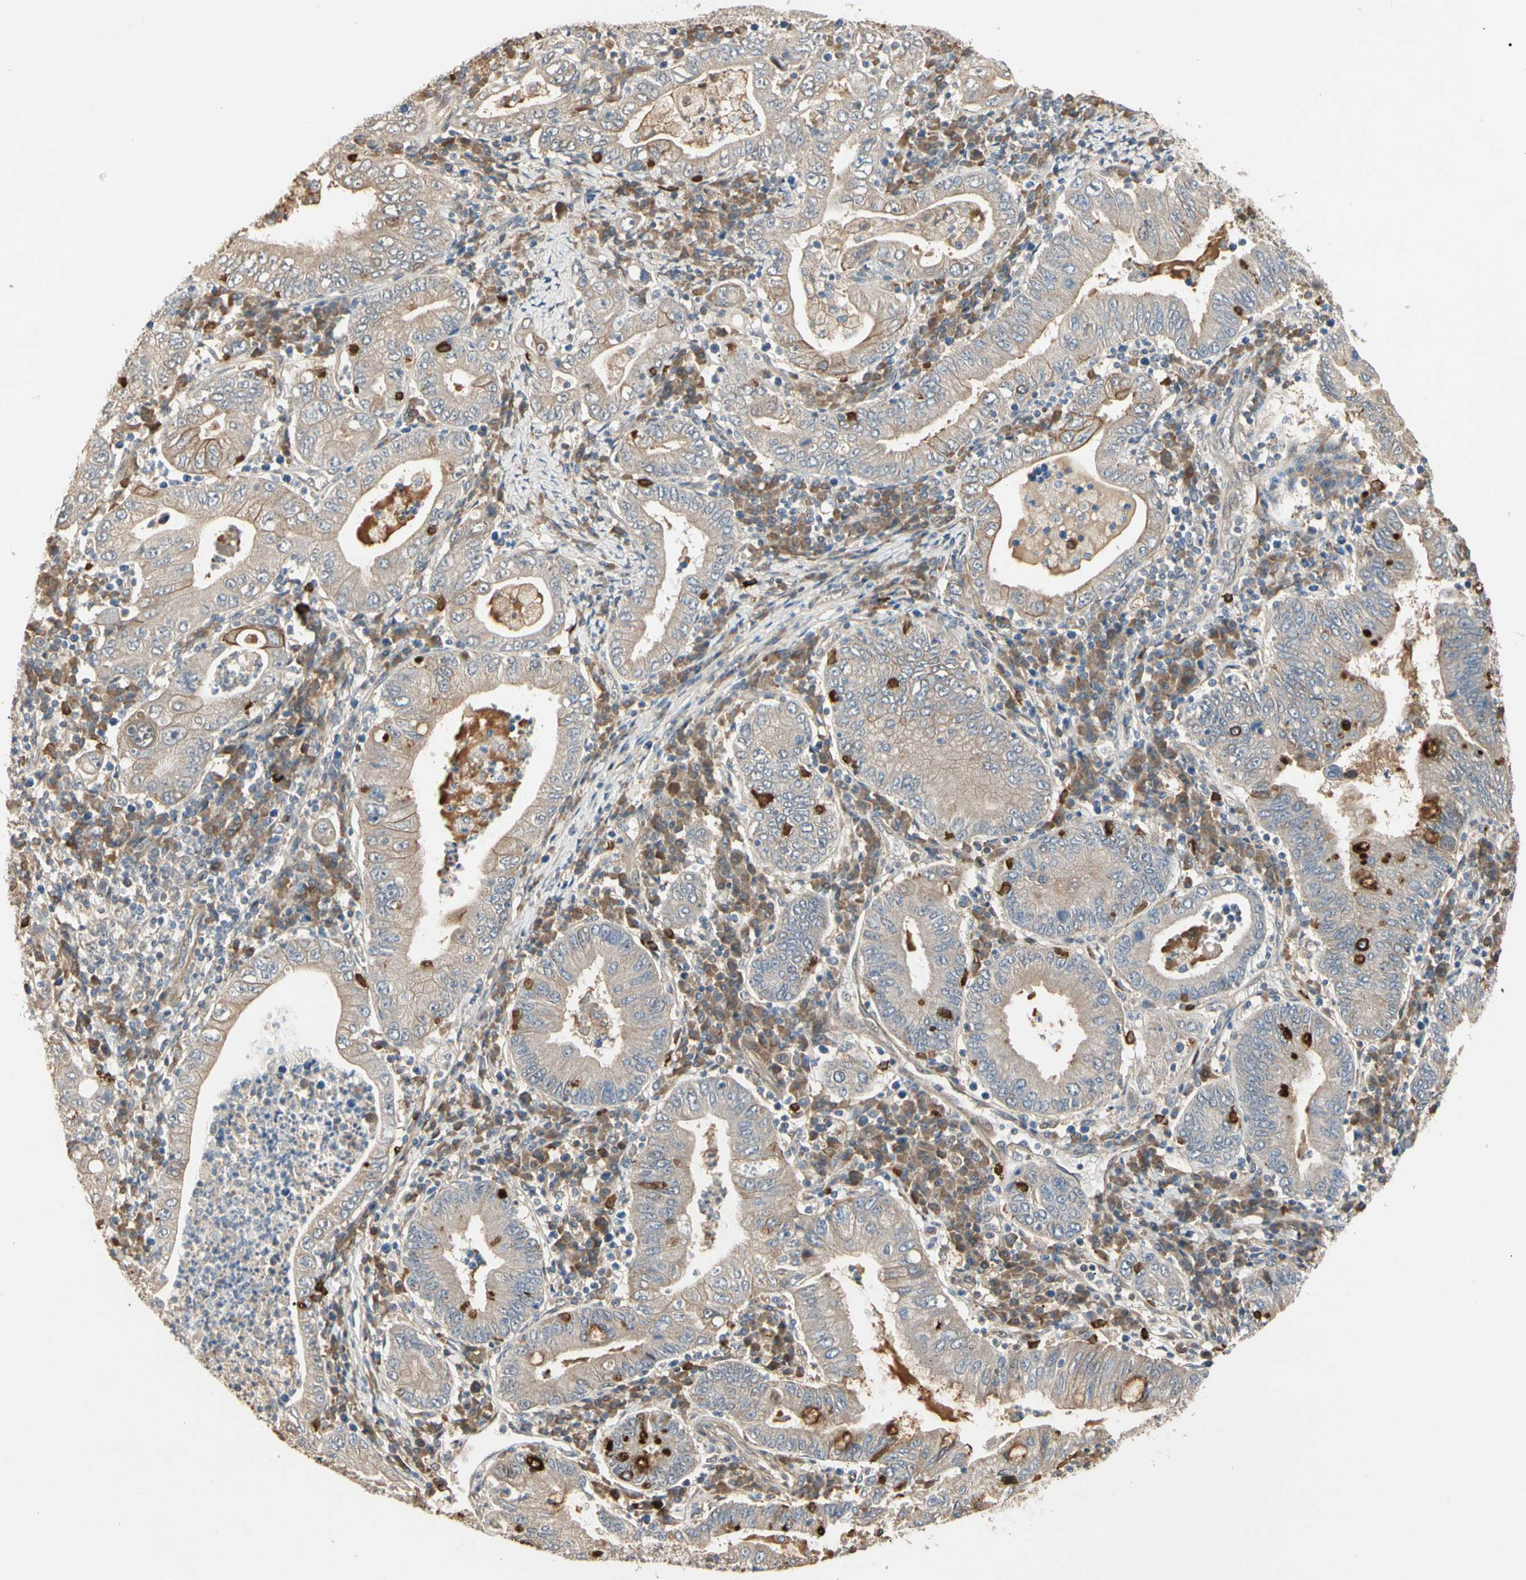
{"staining": {"intensity": "weak", "quantity": "25%-75%", "location": "cytoplasmic/membranous"}, "tissue": "stomach cancer", "cell_type": "Tumor cells", "image_type": "cancer", "snomed": [{"axis": "morphology", "description": "Normal tissue, NOS"}, {"axis": "morphology", "description": "Adenocarcinoma, NOS"}, {"axis": "topography", "description": "Esophagus"}, {"axis": "topography", "description": "Stomach, upper"}, {"axis": "topography", "description": "Peripheral nerve tissue"}], "caption": "Stomach adenocarcinoma stained with immunohistochemistry (IHC) reveals weak cytoplasmic/membranous staining in approximately 25%-75% of tumor cells.", "gene": "ATG4C", "patient": {"sex": "male", "age": 62}}